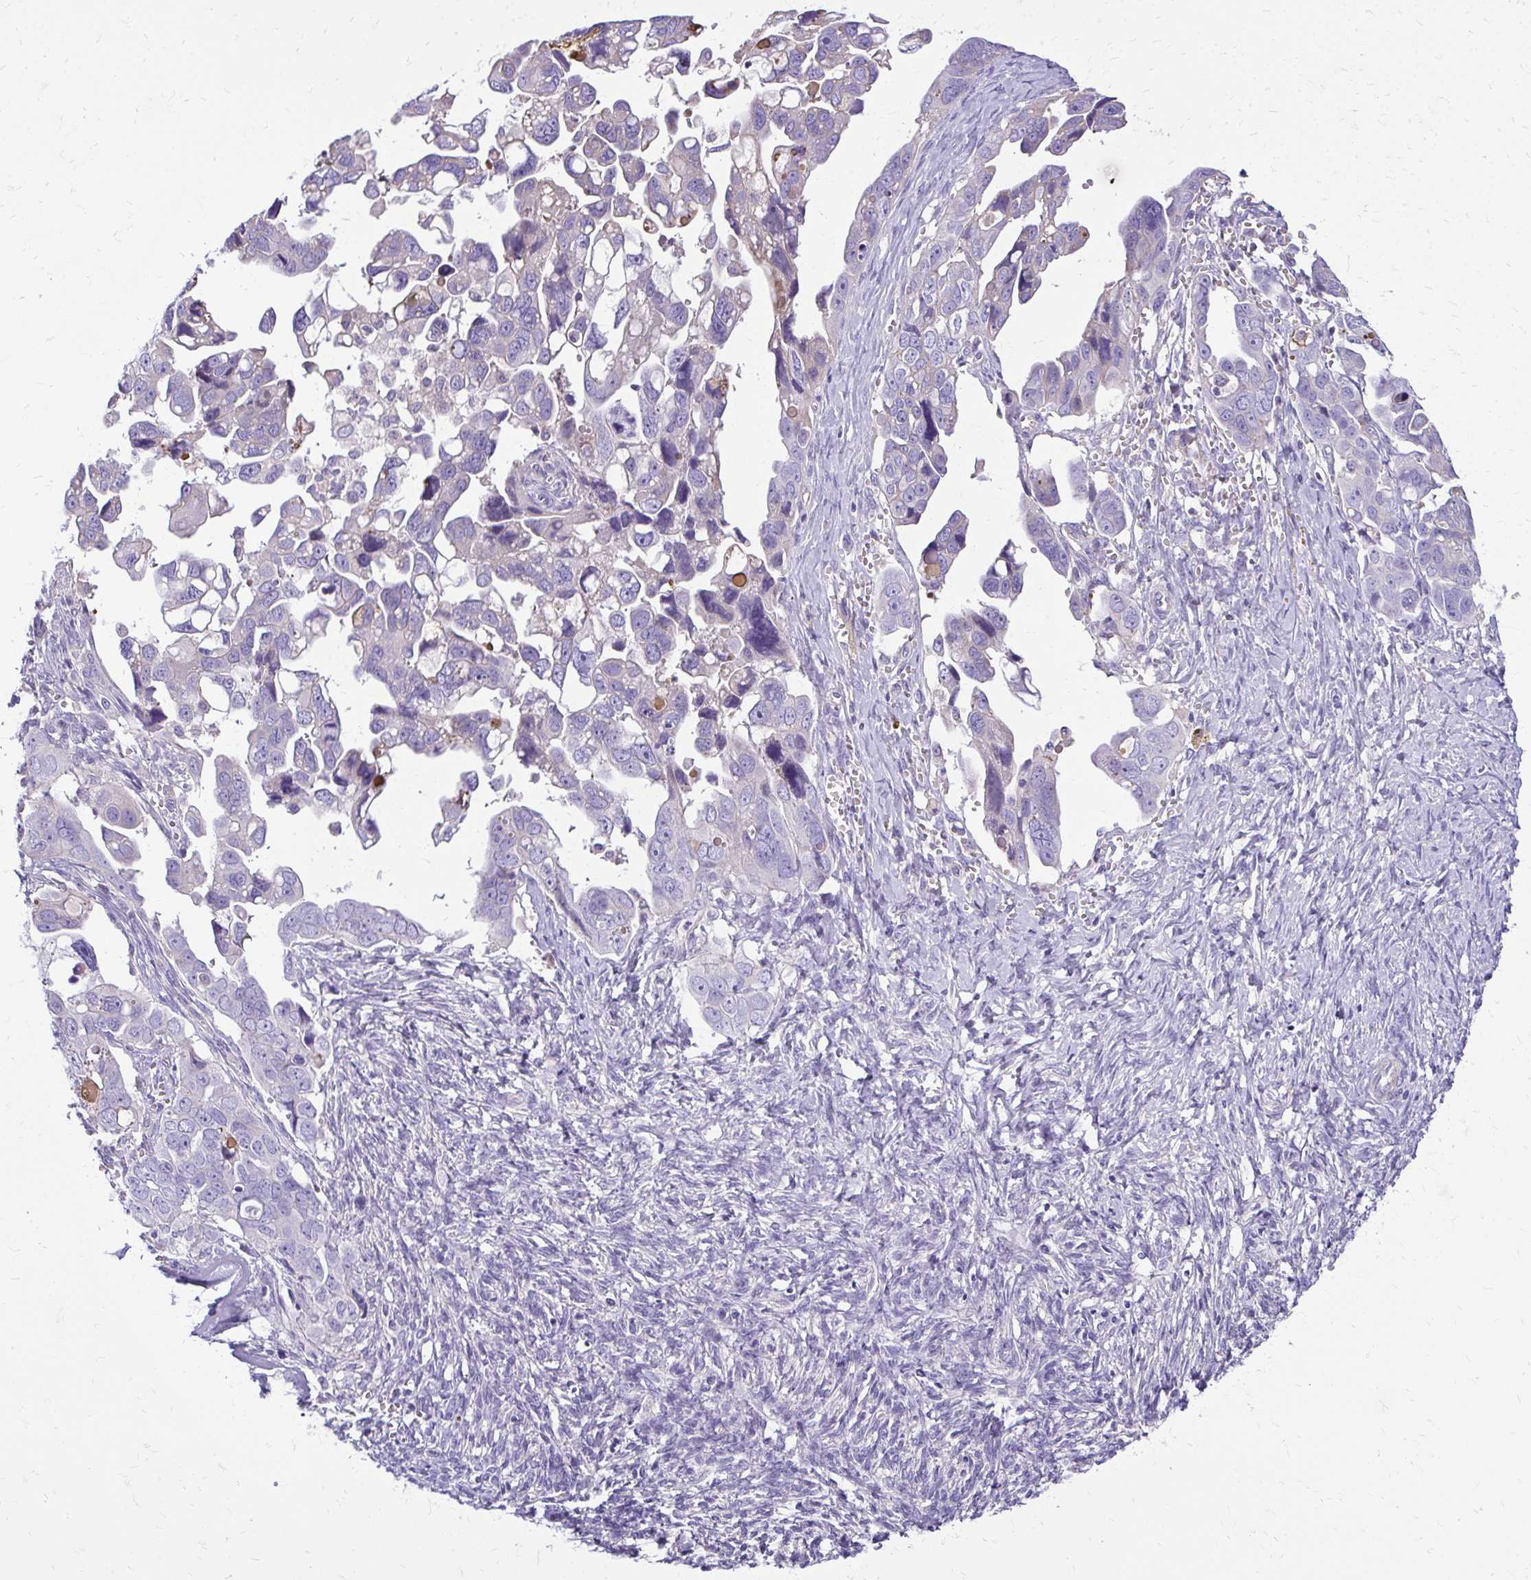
{"staining": {"intensity": "negative", "quantity": "none", "location": "none"}, "tissue": "ovarian cancer", "cell_type": "Tumor cells", "image_type": "cancer", "snomed": [{"axis": "morphology", "description": "Cystadenocarcinoma, serous, NOS"}, {"axis": "topography", "description": "Ovary"}], "caption": "Tumor cells are negative for protein expression in human ovarian cancer (serous cystadenocarcinoma). Brightfield microscopy of immunohistochemistry (IHC) stained with DAB (3,3'-diaminobenzidine) (brown) and hematoxylin (blue), captured at high magnification.", "gene": "RUNDC3B", "patient": {"sex": "female", "age": 59}}